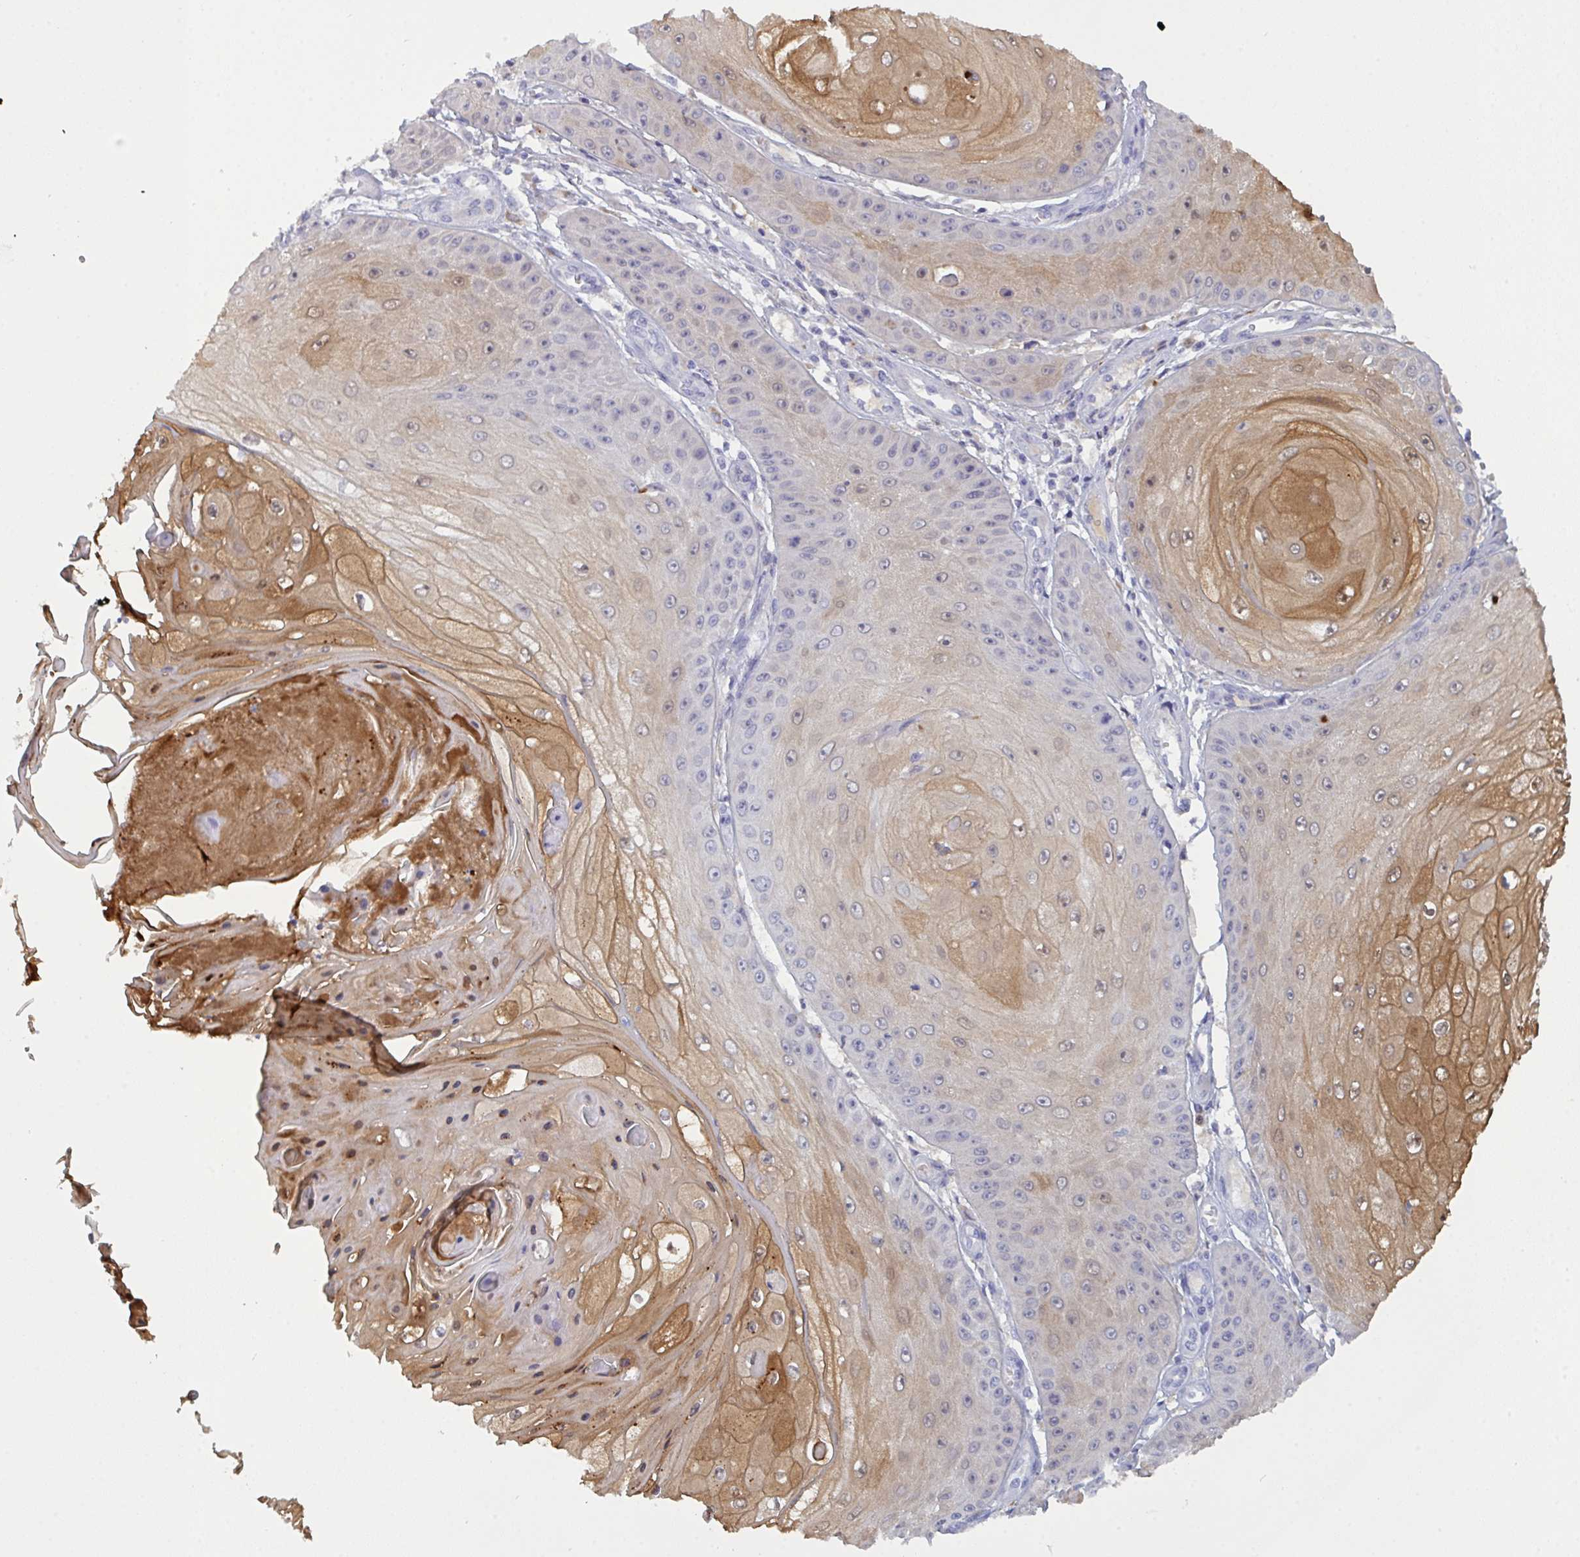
{"staining": {"intensity": "moderate", "quantity": "25%-75%", "location": "cytoplasmic/membranous,nuclear"}, "tissue": "skin cancer", "cell_type": "Tumor cells", "image_type": "cancer", "snomed": [{"axis": "morphology", "description": "Squamous cell carcinoma, NOS"}, {"axis": "topography", "description": "Skin"}], "caption": "Human skin squamous cell carcinoma stained with a protein marker shows moderate staining in tumor cells.", "gene": "SERPINB13", "patient": {"sex": "male", "age": 70}}